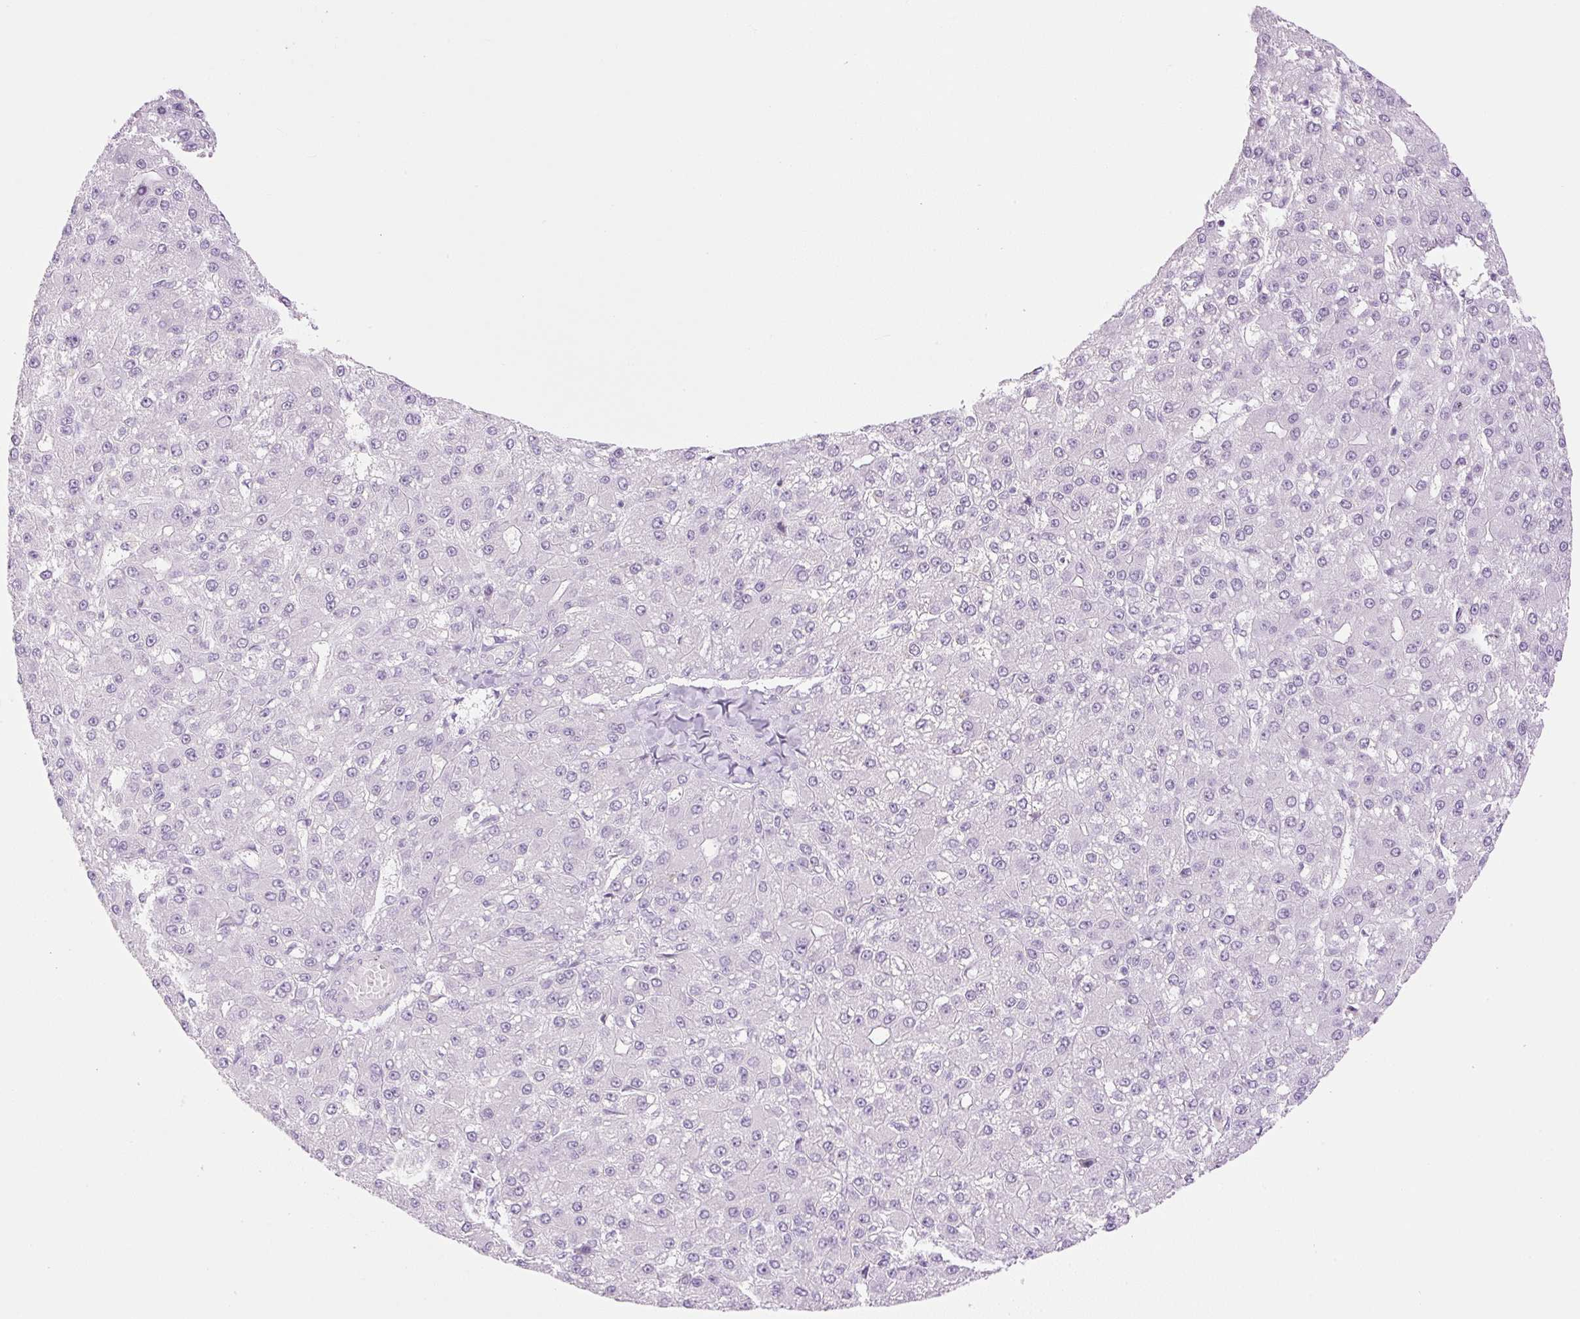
{"staining": {"intensity": "negative", "quantity": "none", "location": "none"}, "tissue": "liver cancer", "cell_type": "Tumor cells", "image_type": "cancer", "snomed": [{"axis": "morphology", "description": "Carcinoma, Hepatocellular, NOS"}, {"axis": "topography", "description": "Liver"}], "caption": "This is a image of IHC staining of liver cancer (hepatocellular carcinoma), which shows no expression in tumor cells.", "gene": "SP140L", "patient": {"sex": "male", "age": 67}}